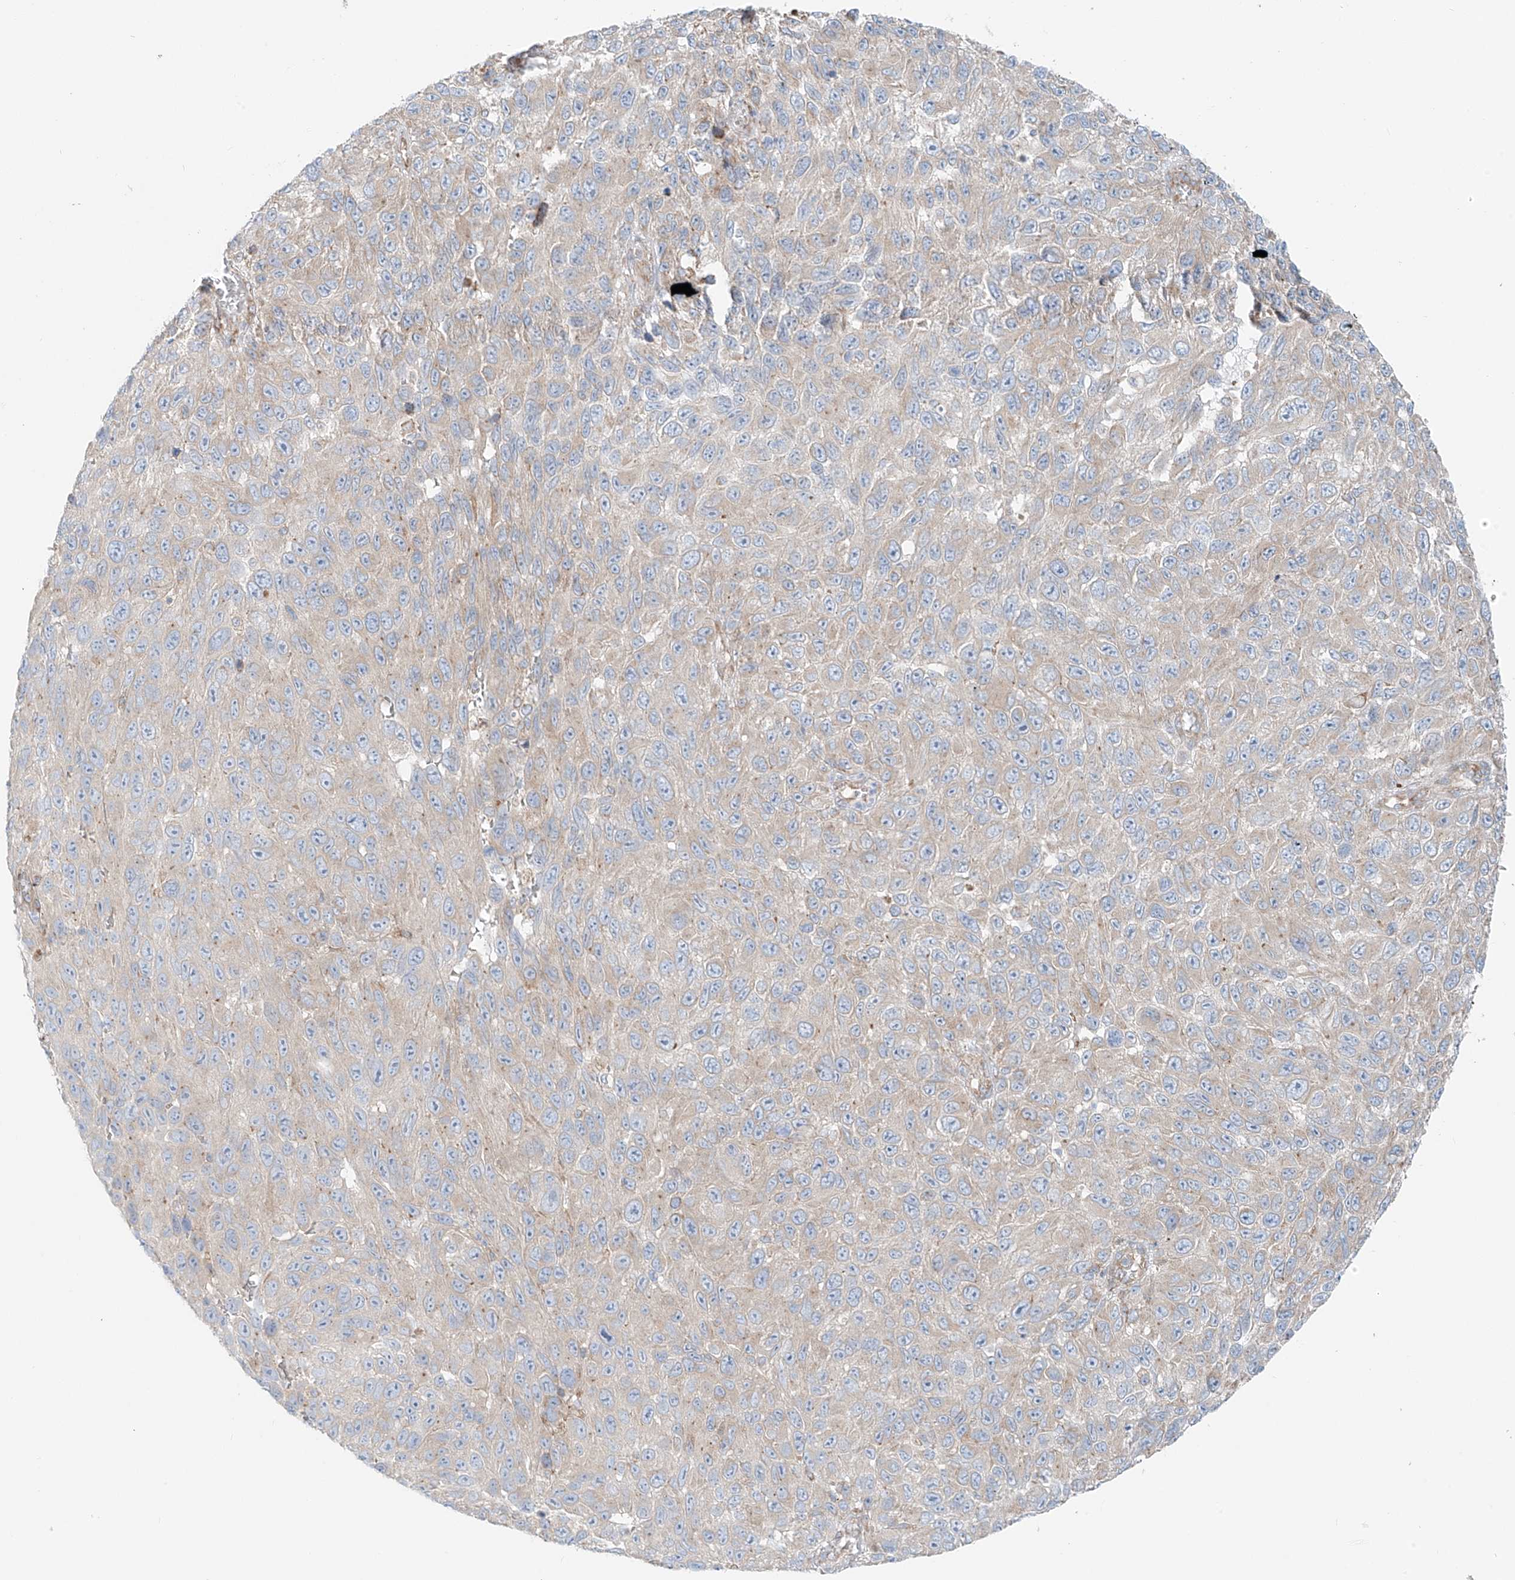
{"staining": {"intensity": "negative", "quantity": "none", "location": "none"}, "tissue": "melanoma", "cell_type": "Tumor cells", "image_type": "cancer", "snomed": [{"axis": "morphology", "description": "Malignant melanoma, NOS"}, {"axis": "topography", "description": "Skin"}], "caption": "DAB (3,3'-diaminobenzidine) immunohistochemical staining of melanoma exhibits no significant positivity in tumor cells.", "gene": "EIPR1", "patient": {"sex": "female", "age": 96}}